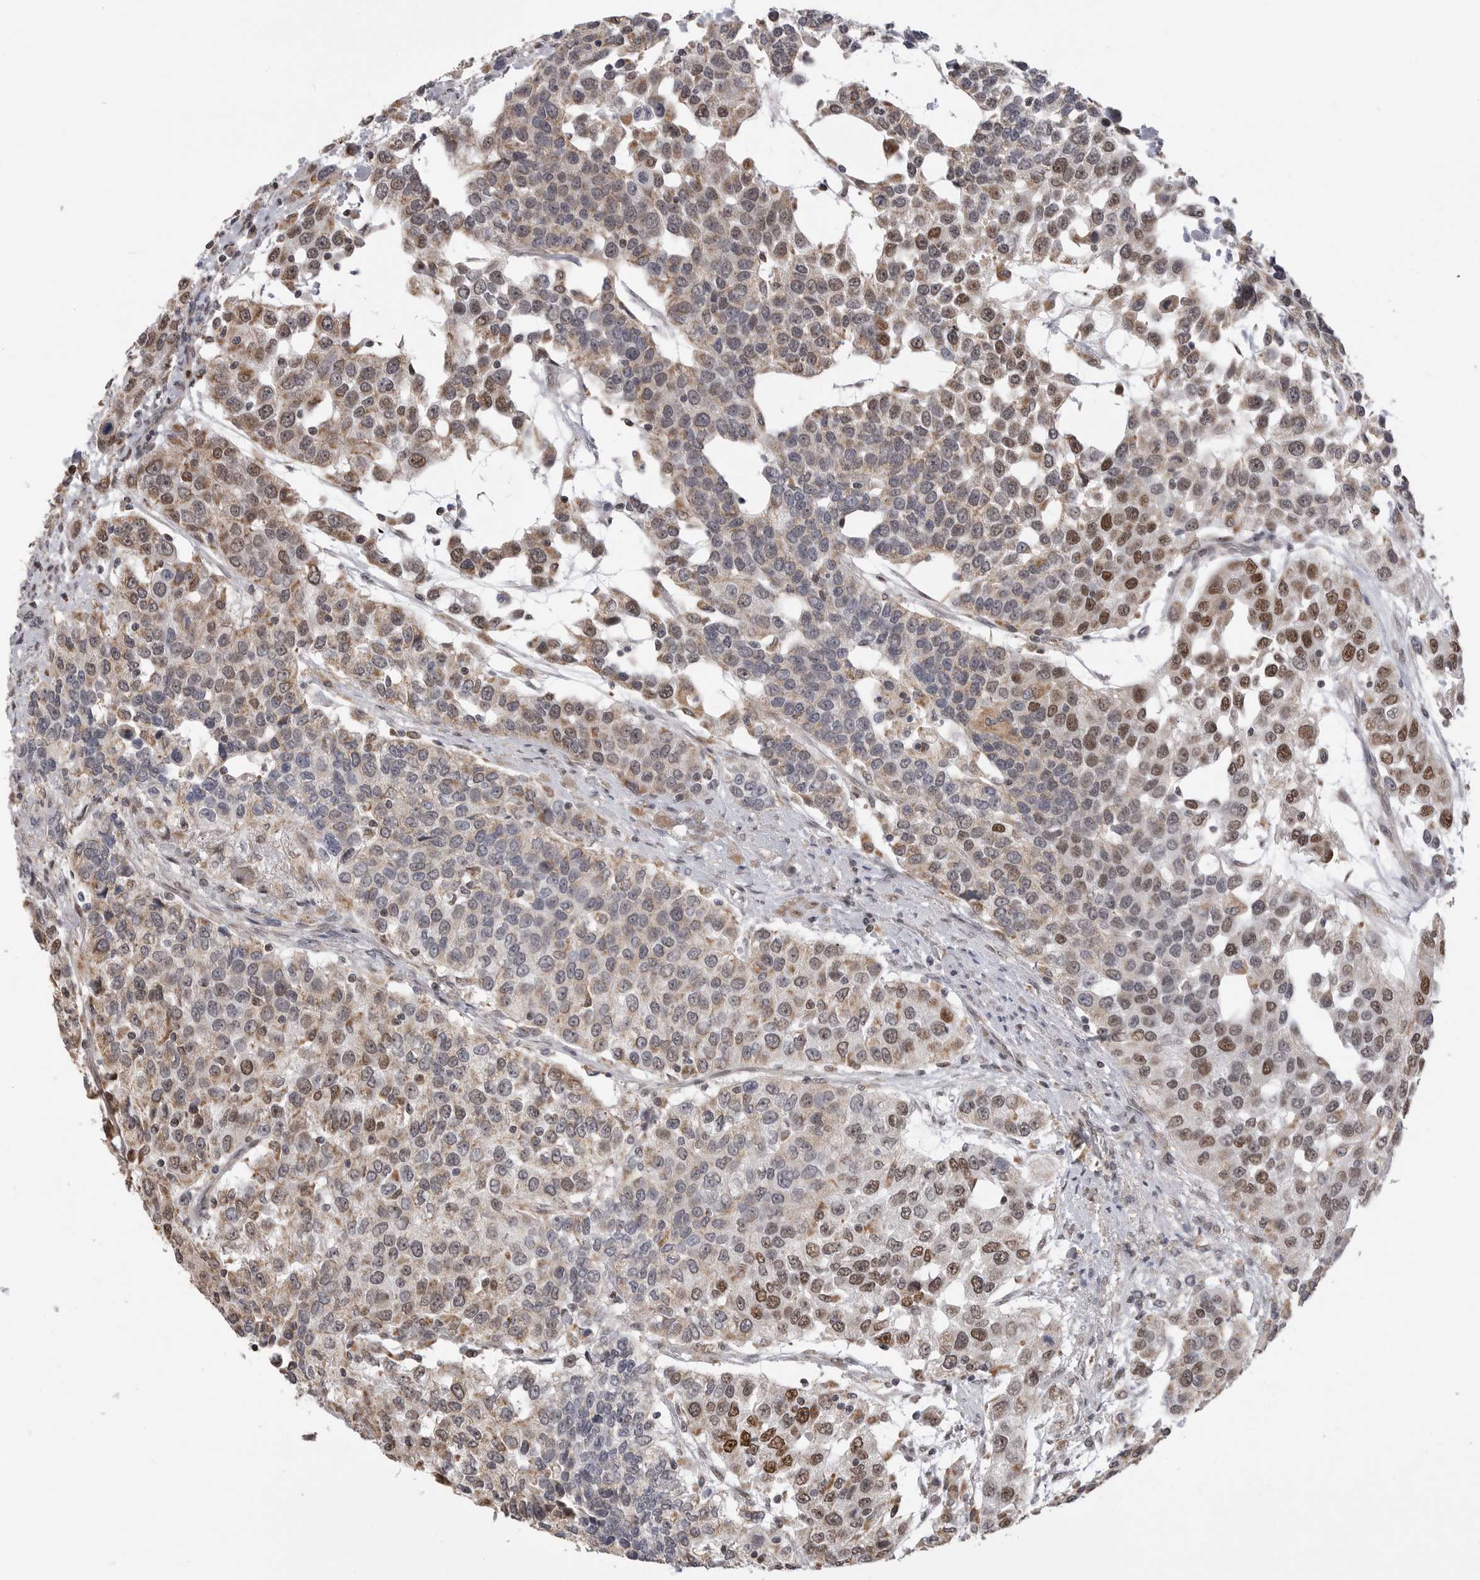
{"staining": {"intensity": "strong", "quantity": "<25%", "location": "nuclear"}, "tissue": "urothelial cancer", "cell_type": "Tumor cells", "image_type": "cancer", "snomed": [{"axis": "morphology", "description": "Urothelial carcinoma, High grade"}, {"axis": "topography", "description": "Urinary bladder"}], "caption": "Tumor cells show strong nuclear staining in approximately <25% of cells in urothelial carcinoma (high-grade). Using DAB (brown) and hematoxylin (blue) stains, captured at high magnification using brightfield microscopy.", "gene": "SMARCC1", "patient": {"sex": "female", "age": 80}}